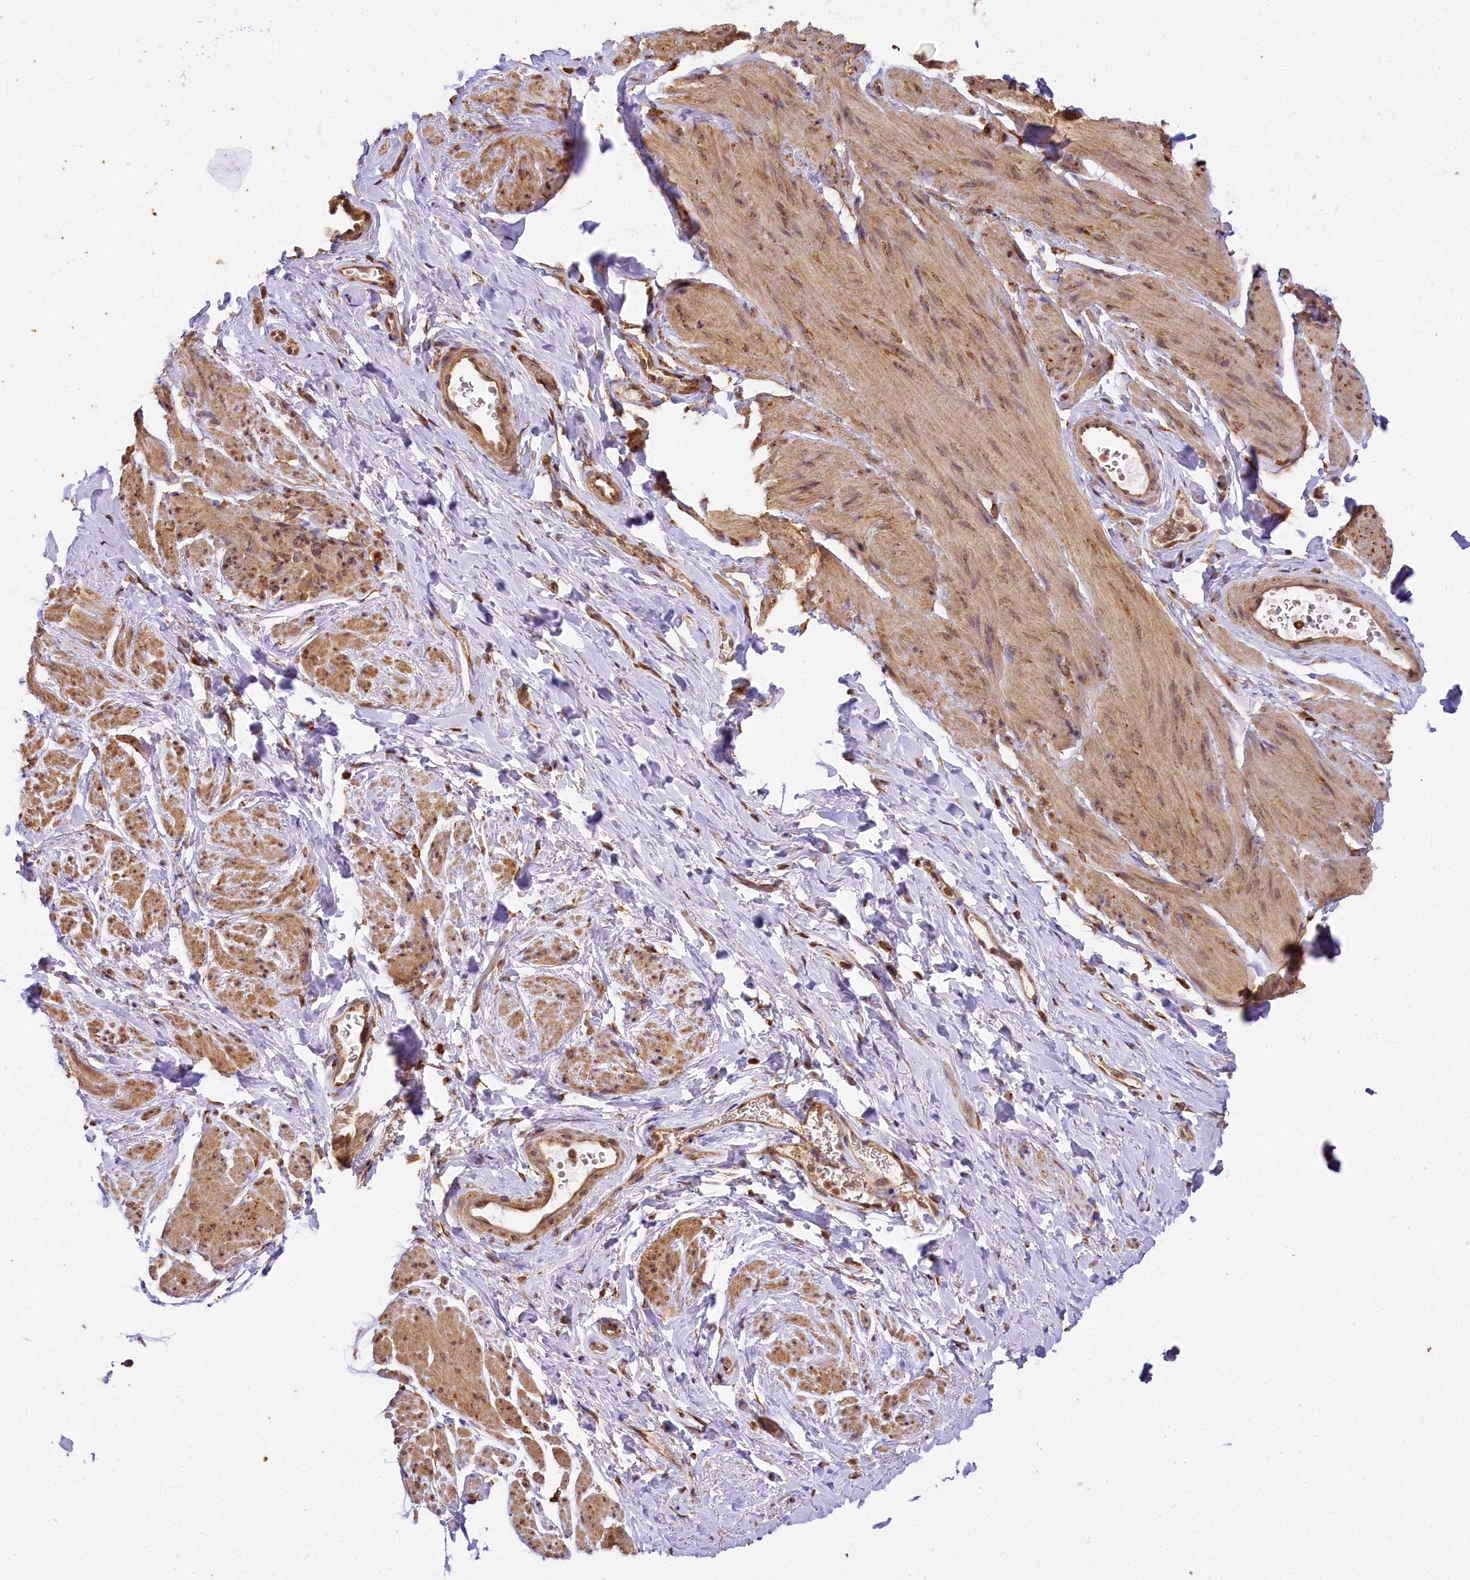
{"staining": {"intensity": "moderate", "quantity": ">75%", "location": "cytoplasmic/membranous,nuclear"}, "tissue": "smooth muscle", "cell_type": "Smooth muscle cells", "image_type": "normal", "snomed": [{"axis": "morphology", "description": "Normal tissue, NOS"}, {"axis": "topography", "description": "Smooth muscle"}, {"axis": "topography", "description": "Peripheral nerve tissue"}], "caption": "Benign smooth muscle was stained to show a protein in brown. There is medium levels of moderate cytoplasmic/membranous,nuclear positivity in about >75% of smooth muscle cells. (DAB (3,3'-diaminobenzidine) = brown stain, brightfield microscopy at high magnification).", "gene": "PPIP5K2", "patient": {"sex": "male", "age": 69}}